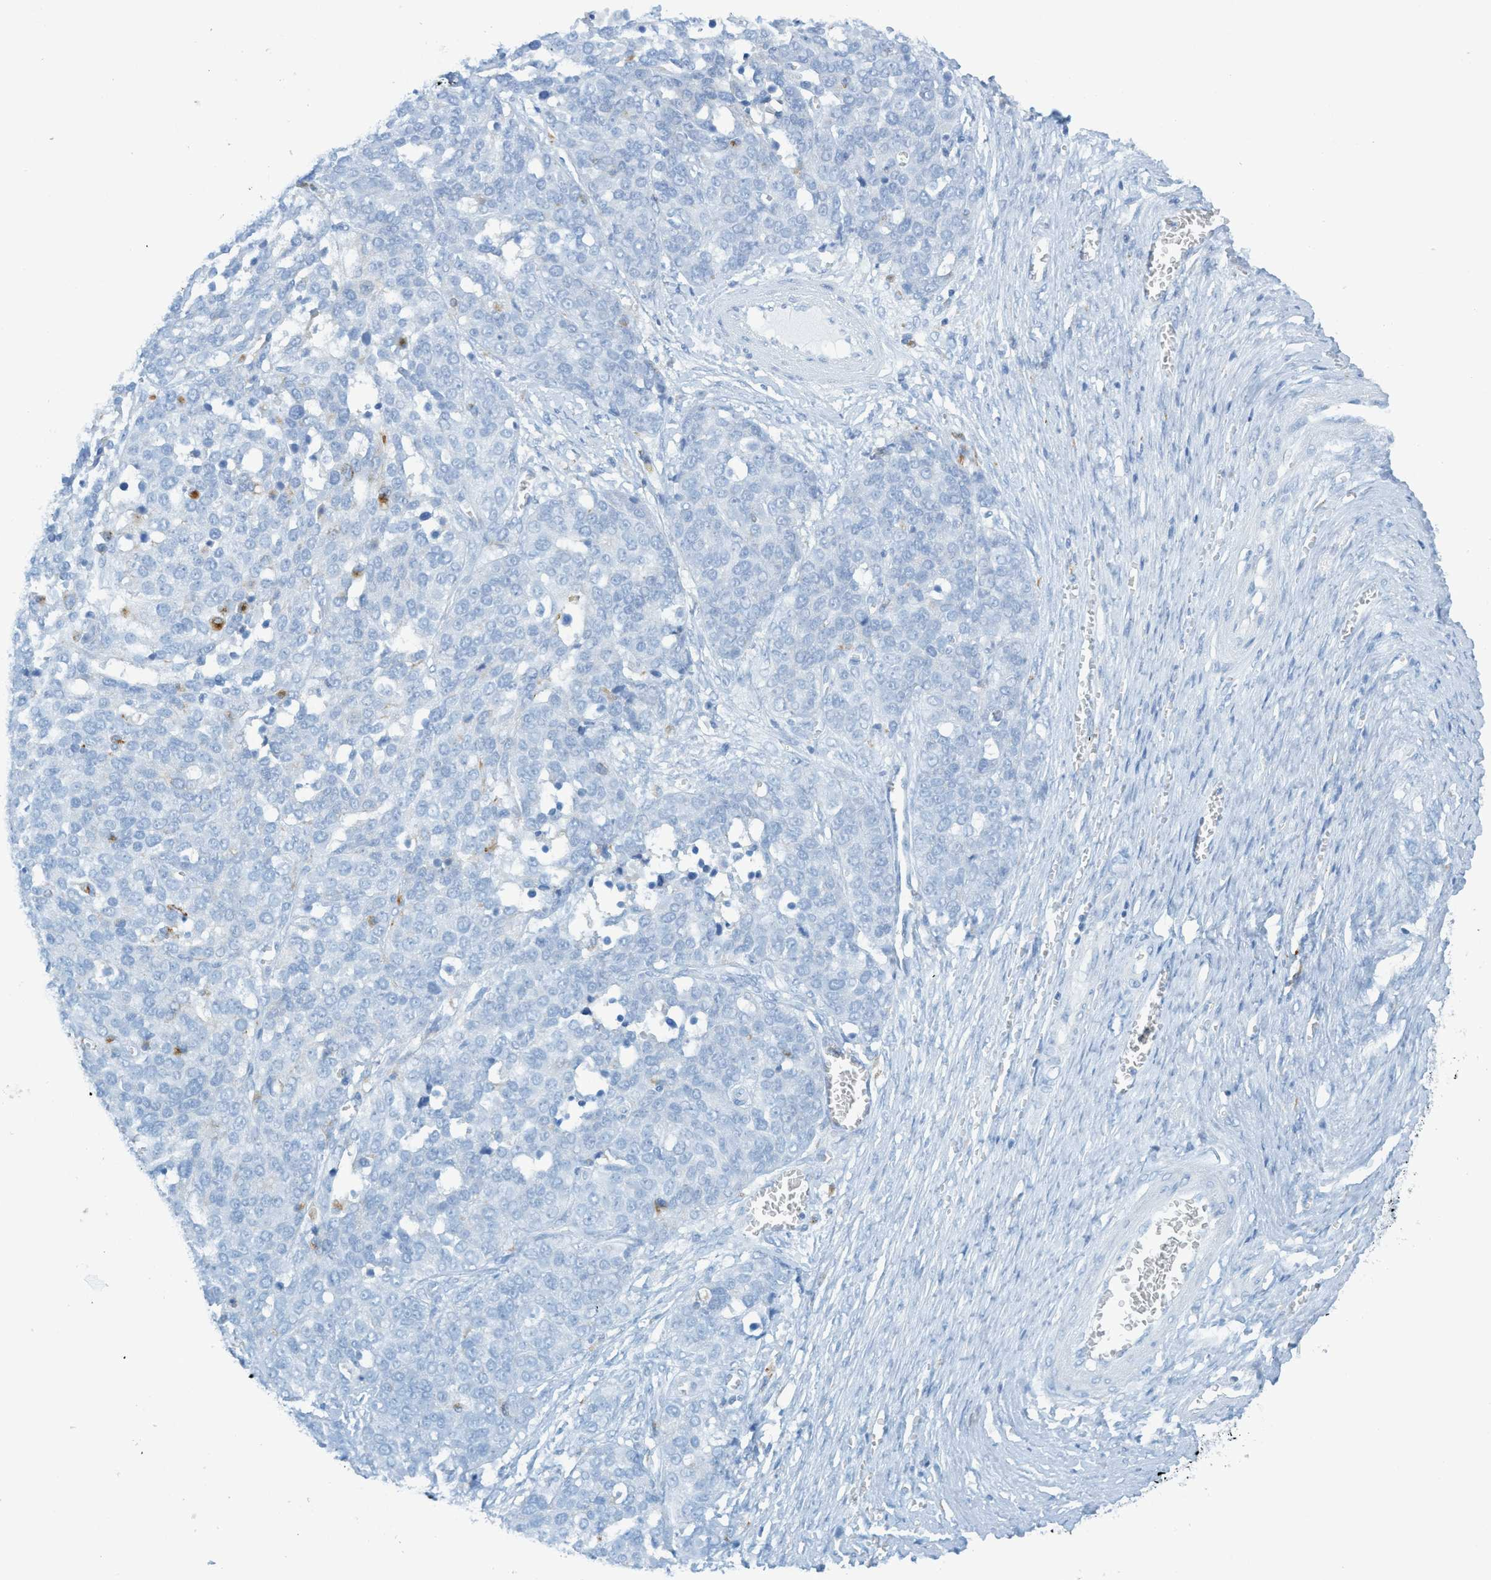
{"staining": {"intensity": "negative", "quantity": "none", "location": "none"}, "tissue": "ovarian cancer", "cell_type": "Tumor cells", "image_type": "cancer", "snomed": [{"axis": "morphology", "description": "Cystadenocarcinoma, serous, NOS"}, {"axis": "topography", "description": "Ovary"}], "caption": "Tumor cells show no significant protein staining in serous cystadenocarcinoma (ovarian). Brightfield microscopy of immunohistochemistry stained with DAB (brown) and hematoxylin (blue), captured at high magnification.", "gene": "C21orf62", "patient": {"sex": "female", "age": 44}}